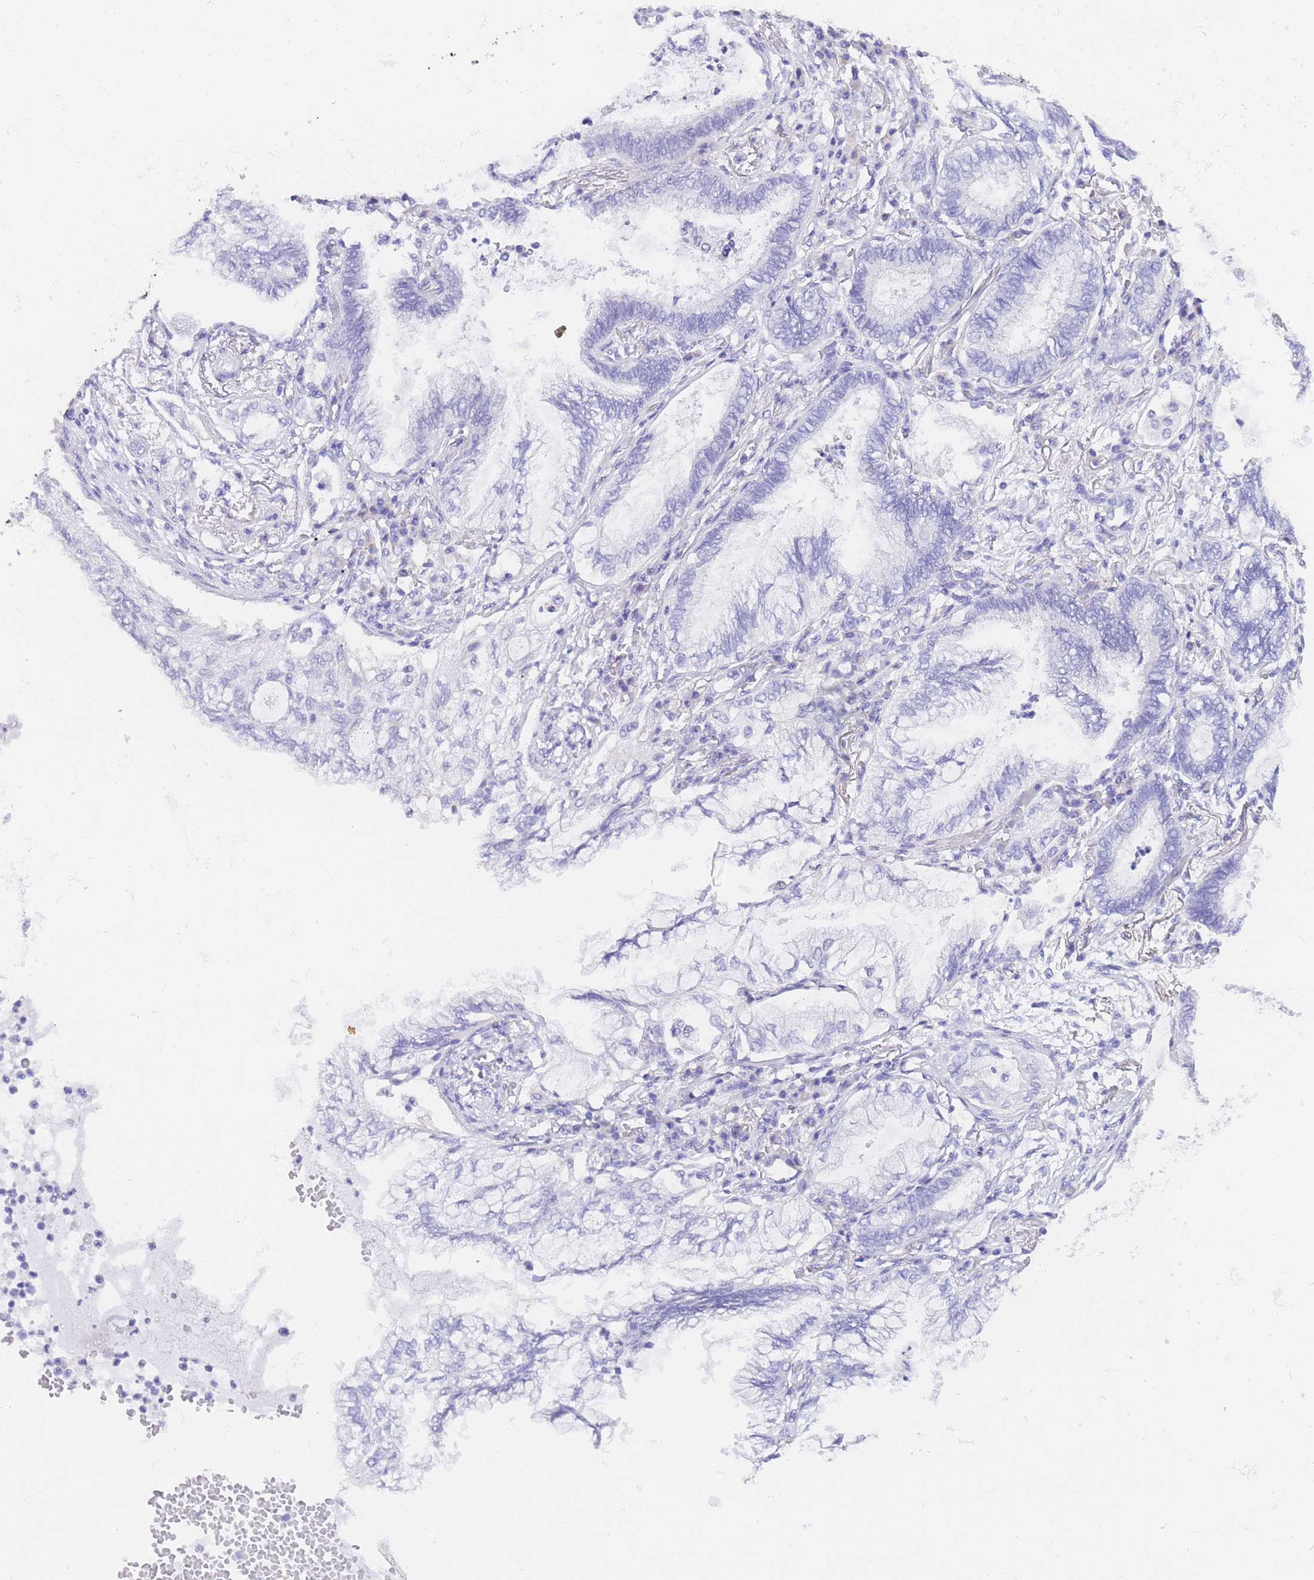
{"staining": {"intensity": "negative", "quantity": "none", "location": "none"}, "tissue": "lung cancer", "cell_type": "Tumor cells", "image_type": "cancer", "snomed": [{"axis": "morphology", "description": "Adenocarcinoma, NOS"}, {"axis": "topography", "description": "Lung"}], "caption": "Immunohistochemical staining of lung adenocarcinoma shows no significant positivity in tumor cells.", "gene": "NKD2", "patient": {"sex": "female", "age": 70}}